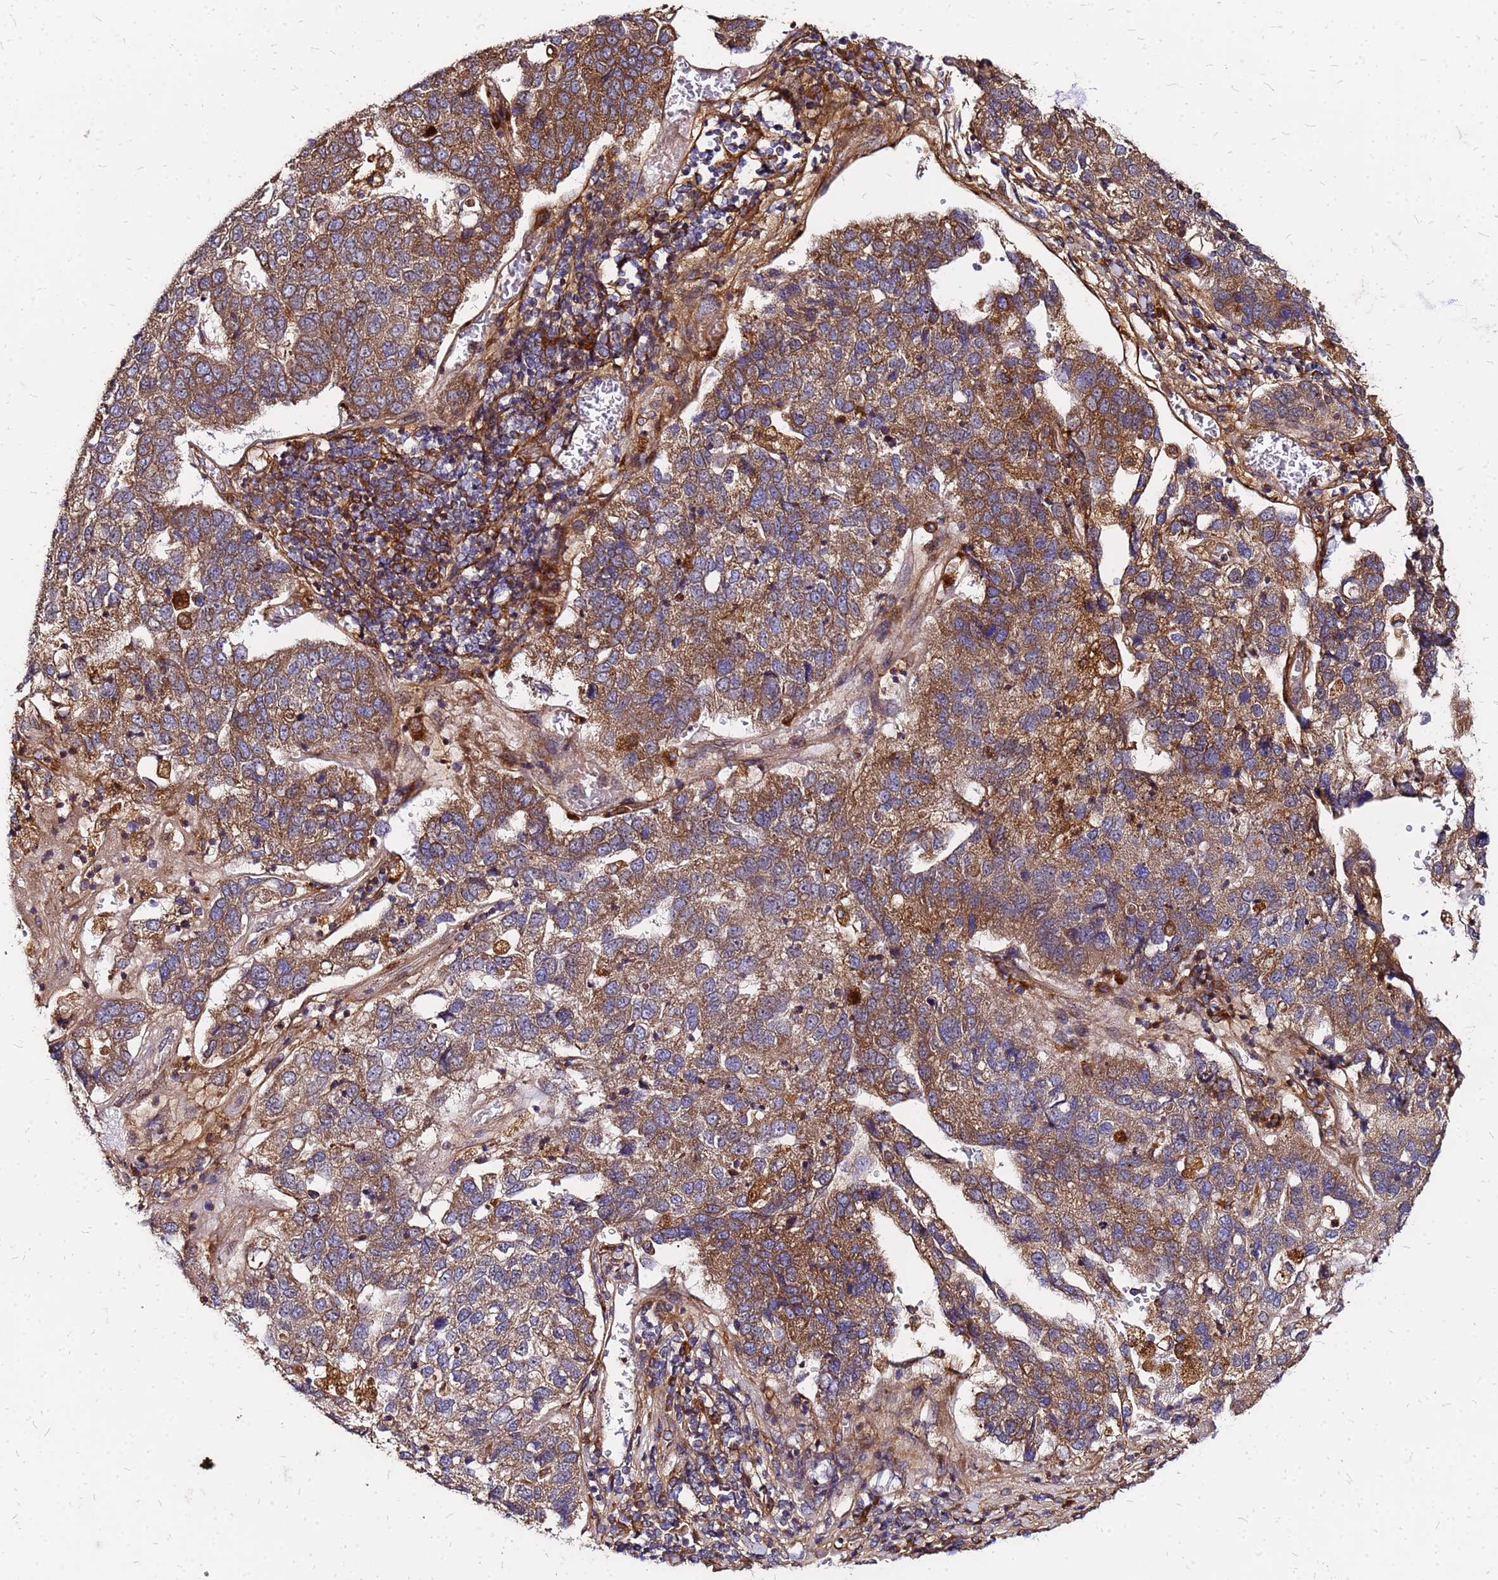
{"staining": {"intensity": "moderate", "quantity": ">75%", "location": "cytoplasmic/membranous"}, "tissue": "pancreatic cancer", "cell_type": "Tumor cells", "image_type": "cancer", "snomed": [{"axis": "morphology", "description": "Adenocarcinoma, NOS"}, {"axis": "topography", "description": "Pancreas"}], "caption": "Protein expression analysis of human adenocarcinoma (pancreatic) reveals moderate cytoplasmic/membranous staining in approximately >75% of tumor cells.", "gene": "CYBC1", "patient": {"sex": "female", "age": 61}}